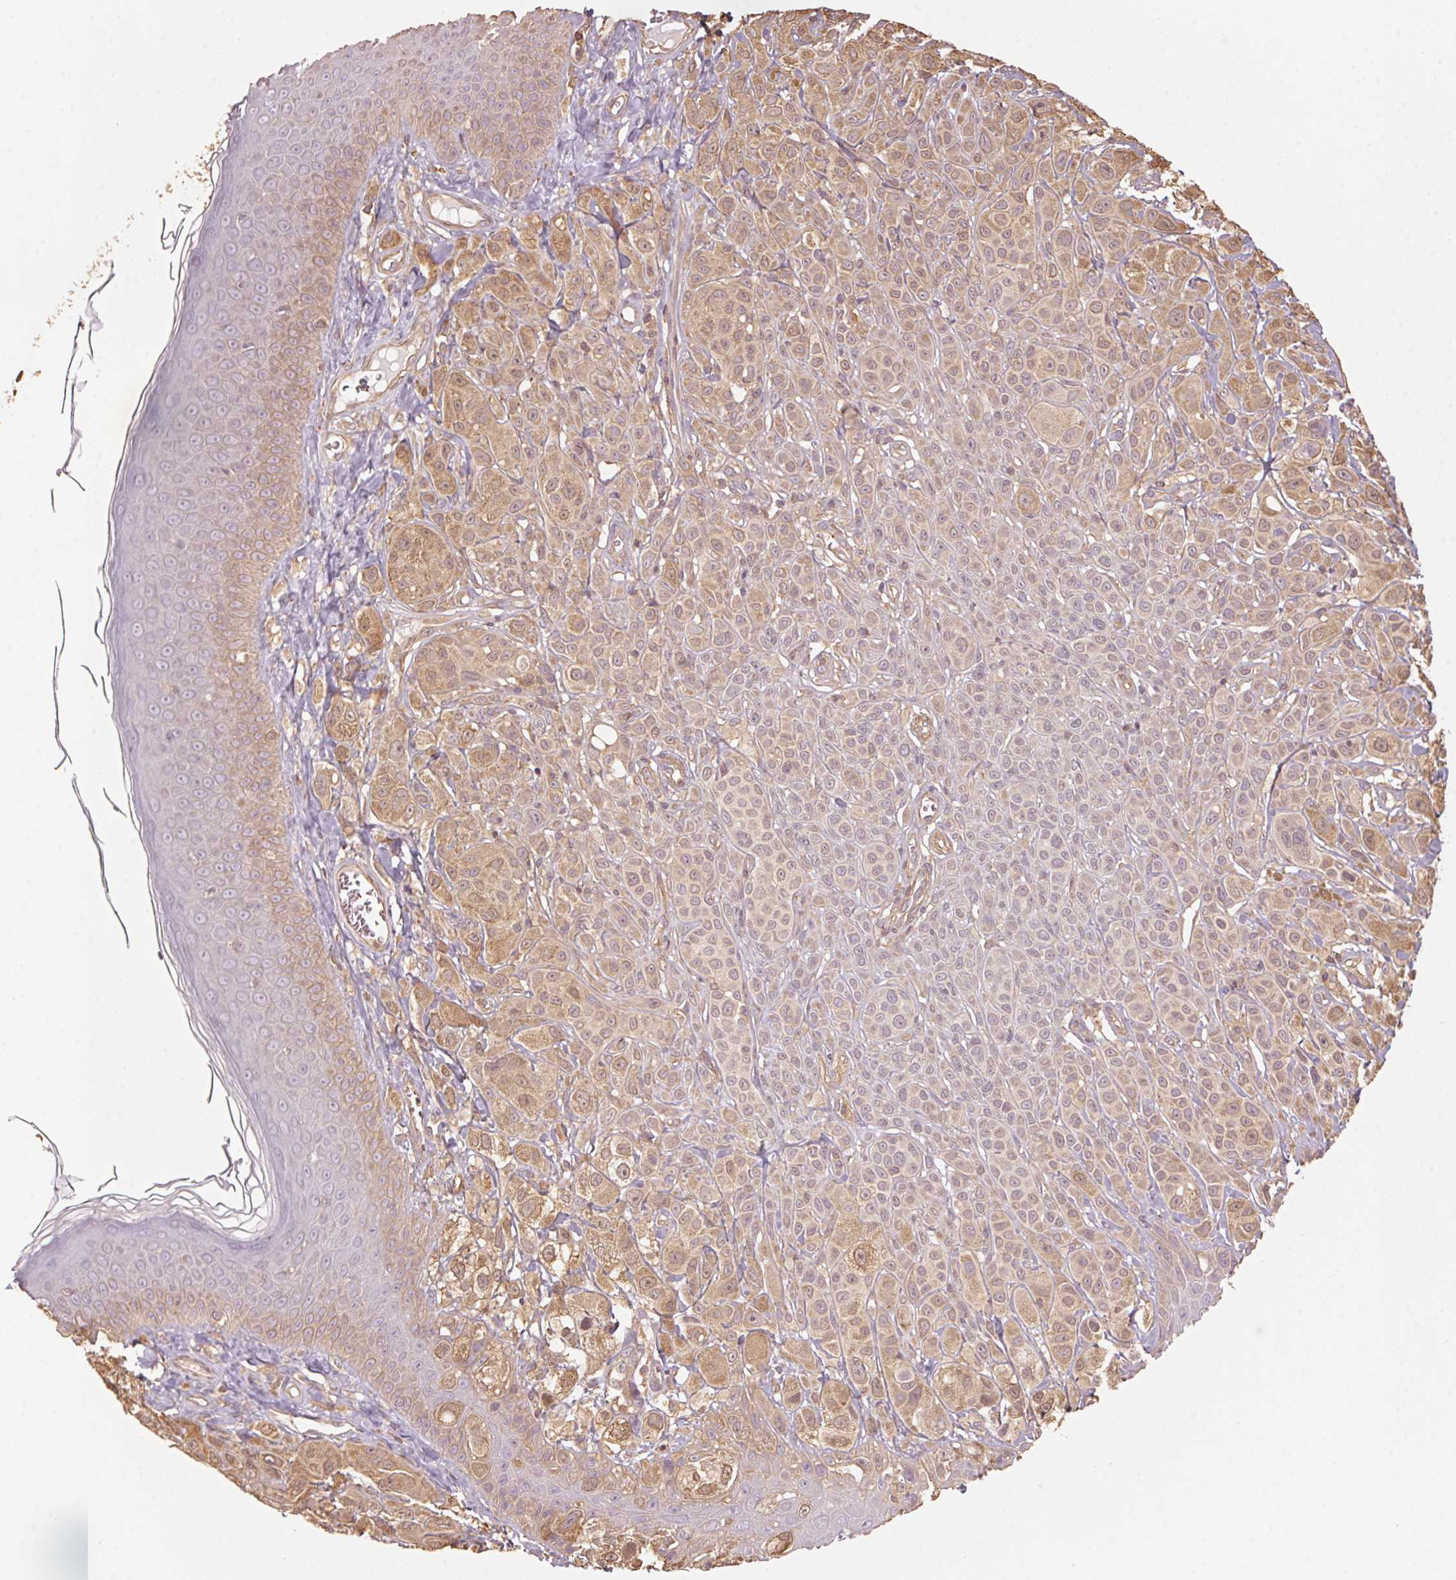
{"staining": {"intensity": "weak", "quantity": ">75%", "location": "cytoplasmic/membranous"}, "tissue": "melanoma", "cell_type": "Tumor cells", "image_type": "cancer", "snomed": [{"axis": "morphology", "description": "Malignant melanoma, NOS"}, {"axis": "topography", "description": "Skin"}], "caption": "Brown immunohistochemical staining in melanoma shows weak cytoplasmic/membranous expression in approximately >75% of tumor cells.", "gene": "QDPR", "patient": {"sex": "male", "age": 67}}